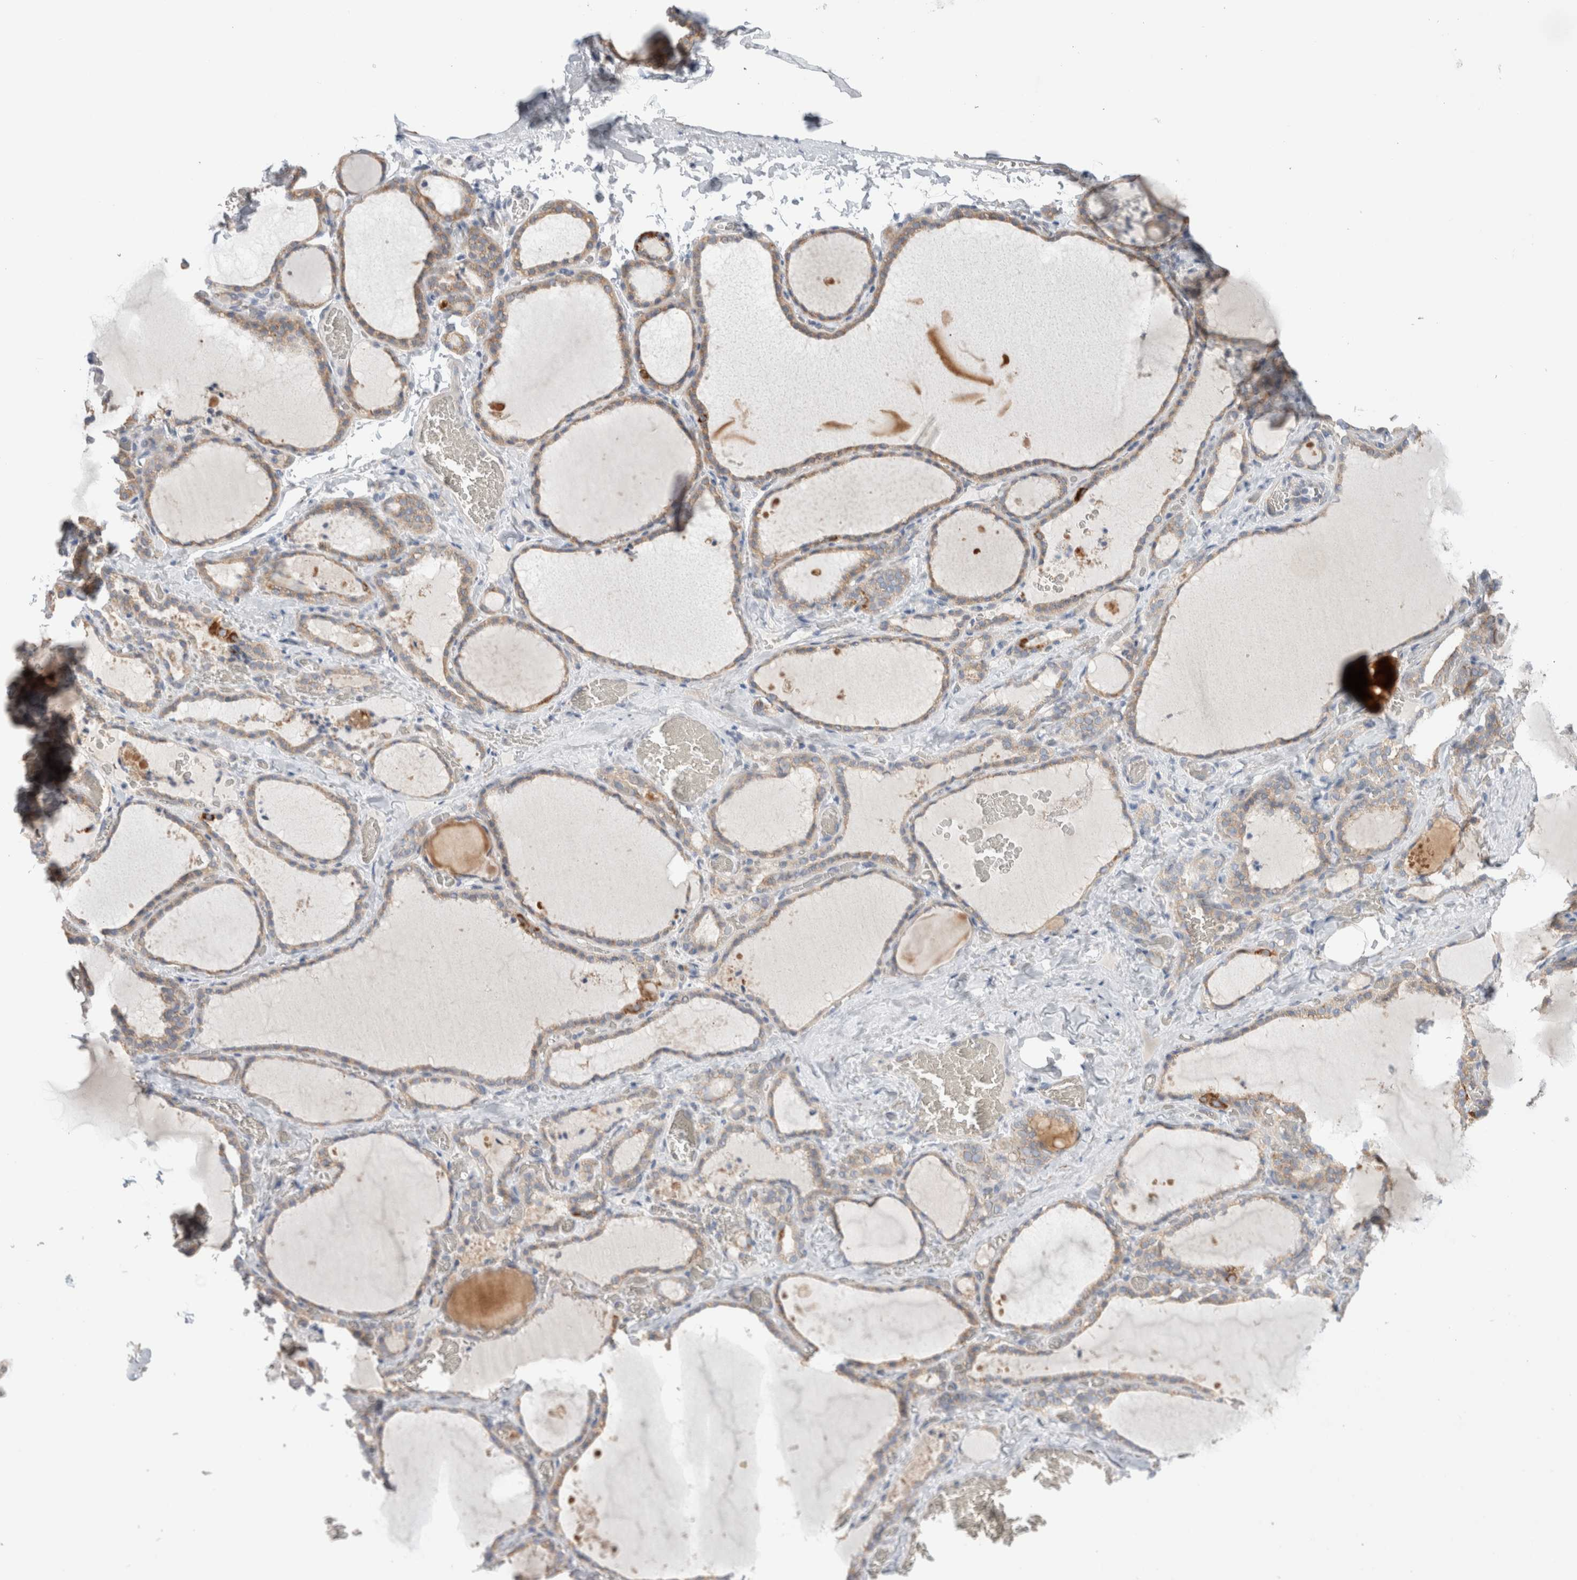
{"staining": {"intensity": "moderate", "quantity": "25%-75%", "location": "cytoplasmic/membranous"}, "tissue": "thyroid gland", "cell_type": "Glandular cells", "image_type": "normal", "snomed": [{"axis": "morphology", "description": "Normal tissue, NOS"}, {"axis": "topography", "description": "Thyroid gland"}], "caption": "Immunohistochemical staining of normal thyroid gland demonstrates 25%-75% levels of moderate cytoplasmic/membranous protein expression in about 25%-75% of glandular cells. Using DAB (3,3'-diaminobenzidine) (brown) and hematoxylin (blue) stains, captured at high magnification using brightfield microscopy.", "gene": "NDOR1", "patient": {"sex": "female", "age": 22}}